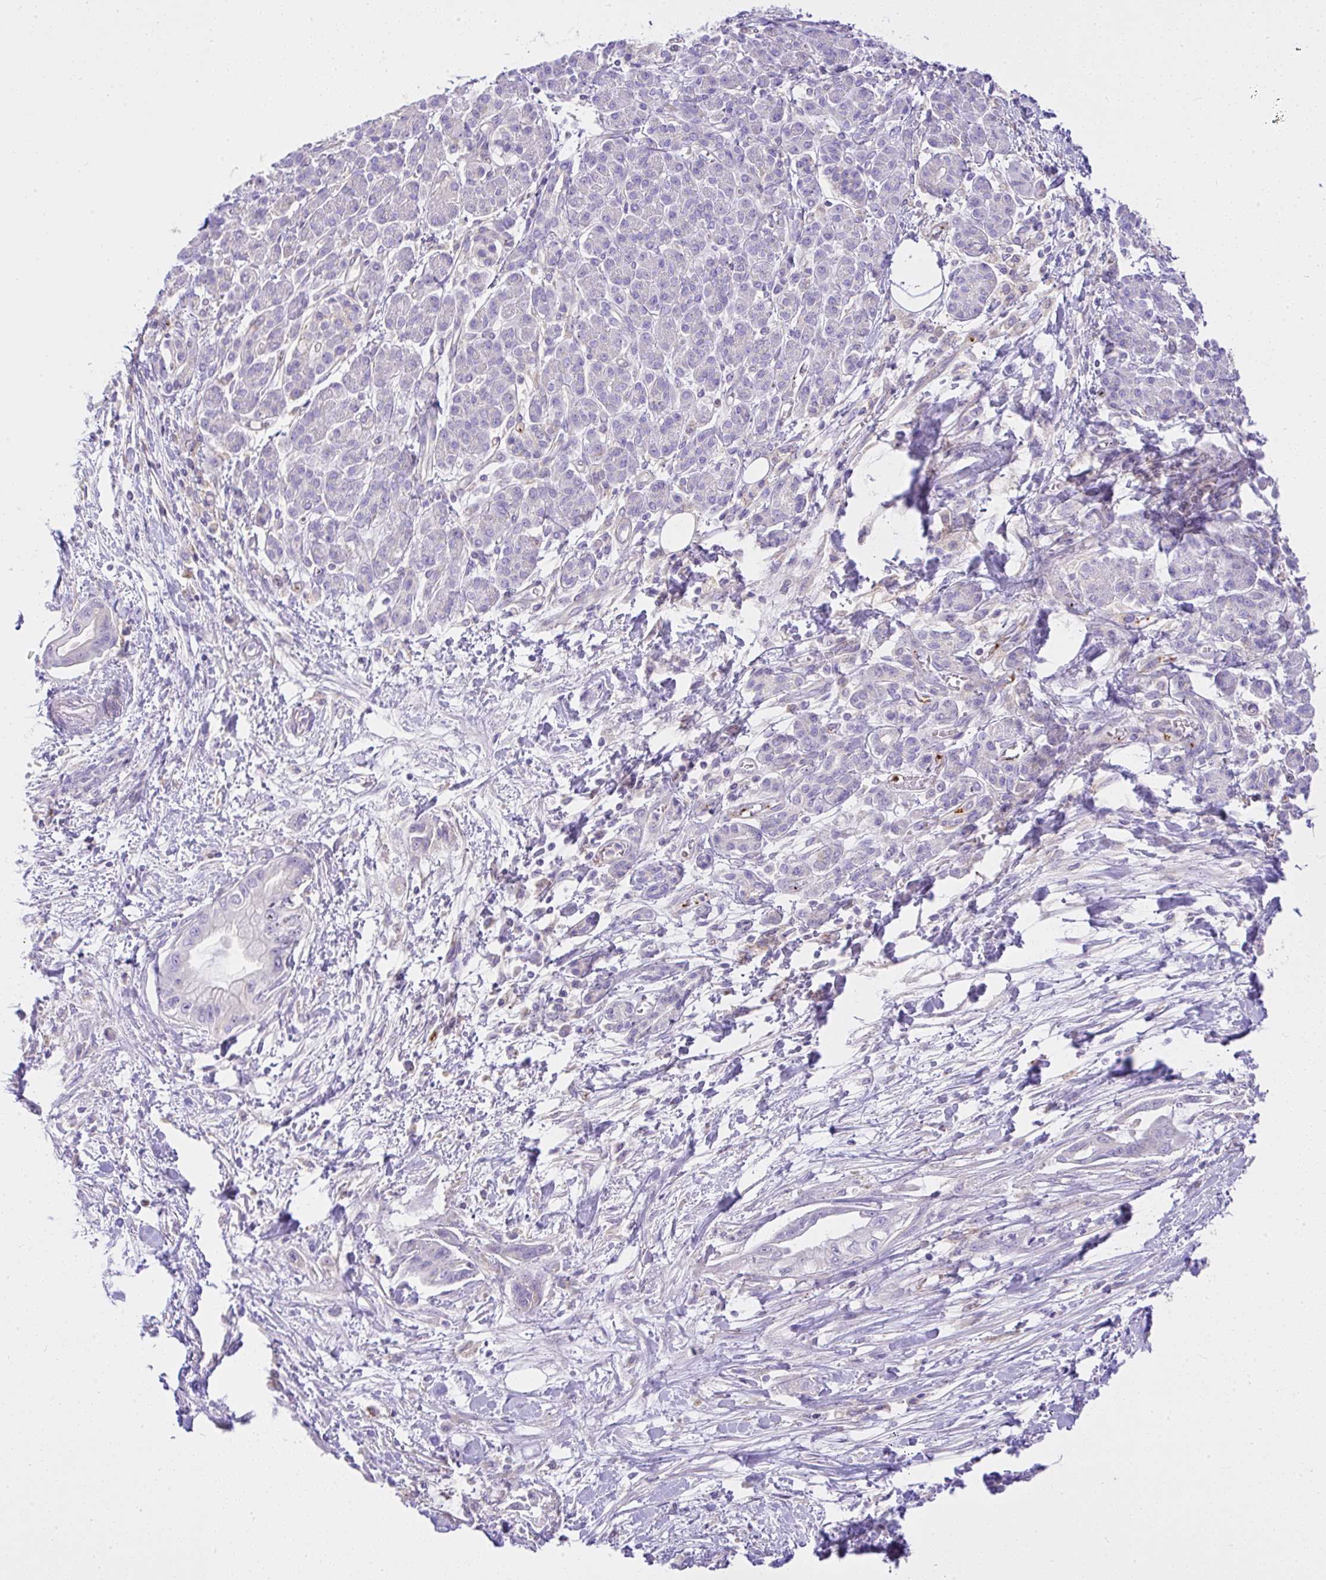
{"staining": {"intensity": "negative", "quantity": "none", "location": "none"}, "tissue": "pancreatic cancer", "cell_type": "Tumor cells", "image_type": "cancer", "snomed": [{"axis": "morphology", "description": "Adenocarcinoma, NOS"}, {"axis": "topography", "description": "Pancreas"}], "caption": "Pancreatic cancer was stained to show a protein in brown. There is no significant positivity in tumor cells.", "gene": "CCDC142", "patient": {"sex": "male", "age": 48}}